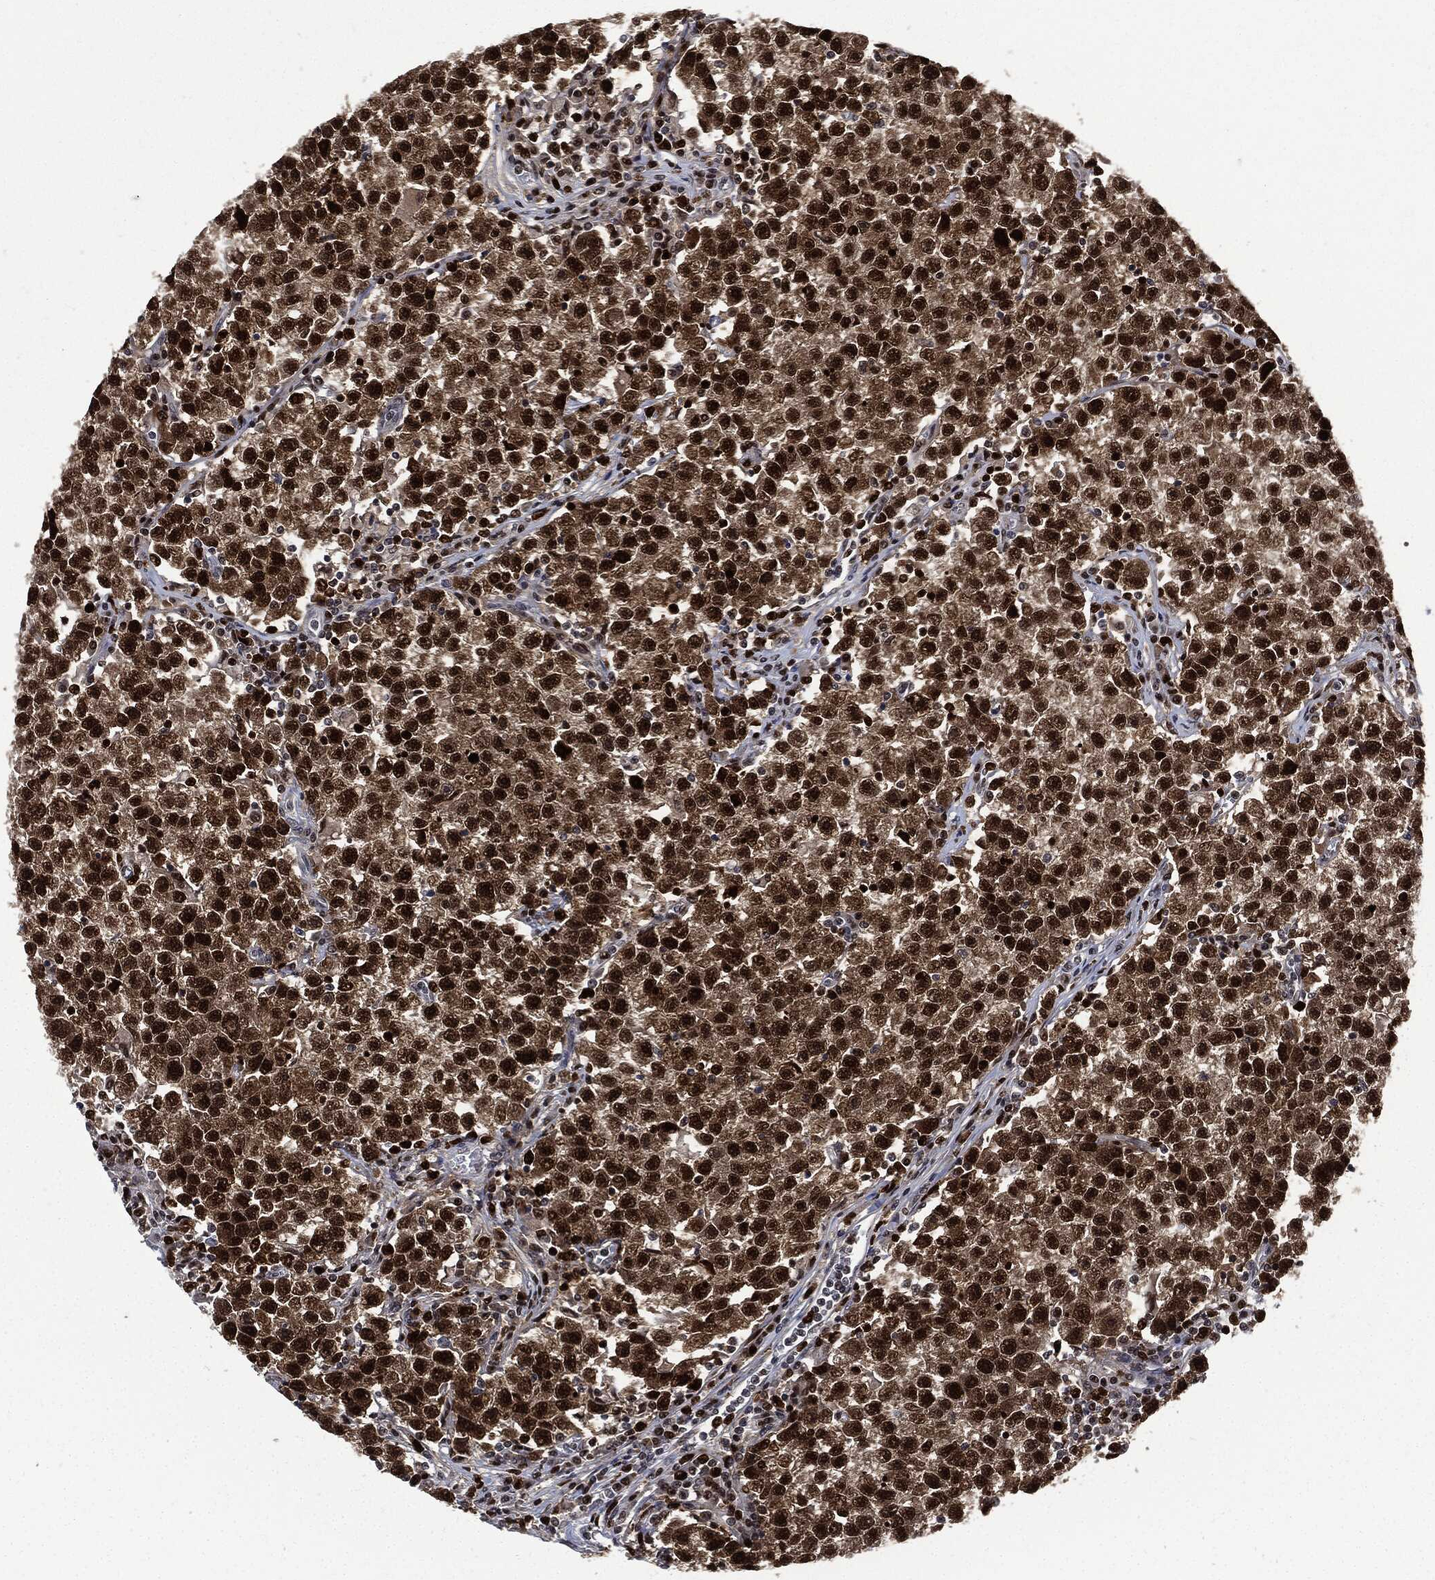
{"staining": {"intensity": "strong", "quantity": ">75%", "location": "nuclear"}, "tissue": "testis cancer", "cell_type": "Tumor cells", "image_type": "cancer", "snomed": [{"axis": "morphology", "description": "Seminoma, NOS"}, {"axis": "topography", "description": "Testis"}], "caption": "This is a micrograph of immunohistochemistry staining of seminoma (testis), which shows strong staining in the nuclear of tumor cells.", "gene": "PCNA", "patient": {"sex": "male", "age": 22}}